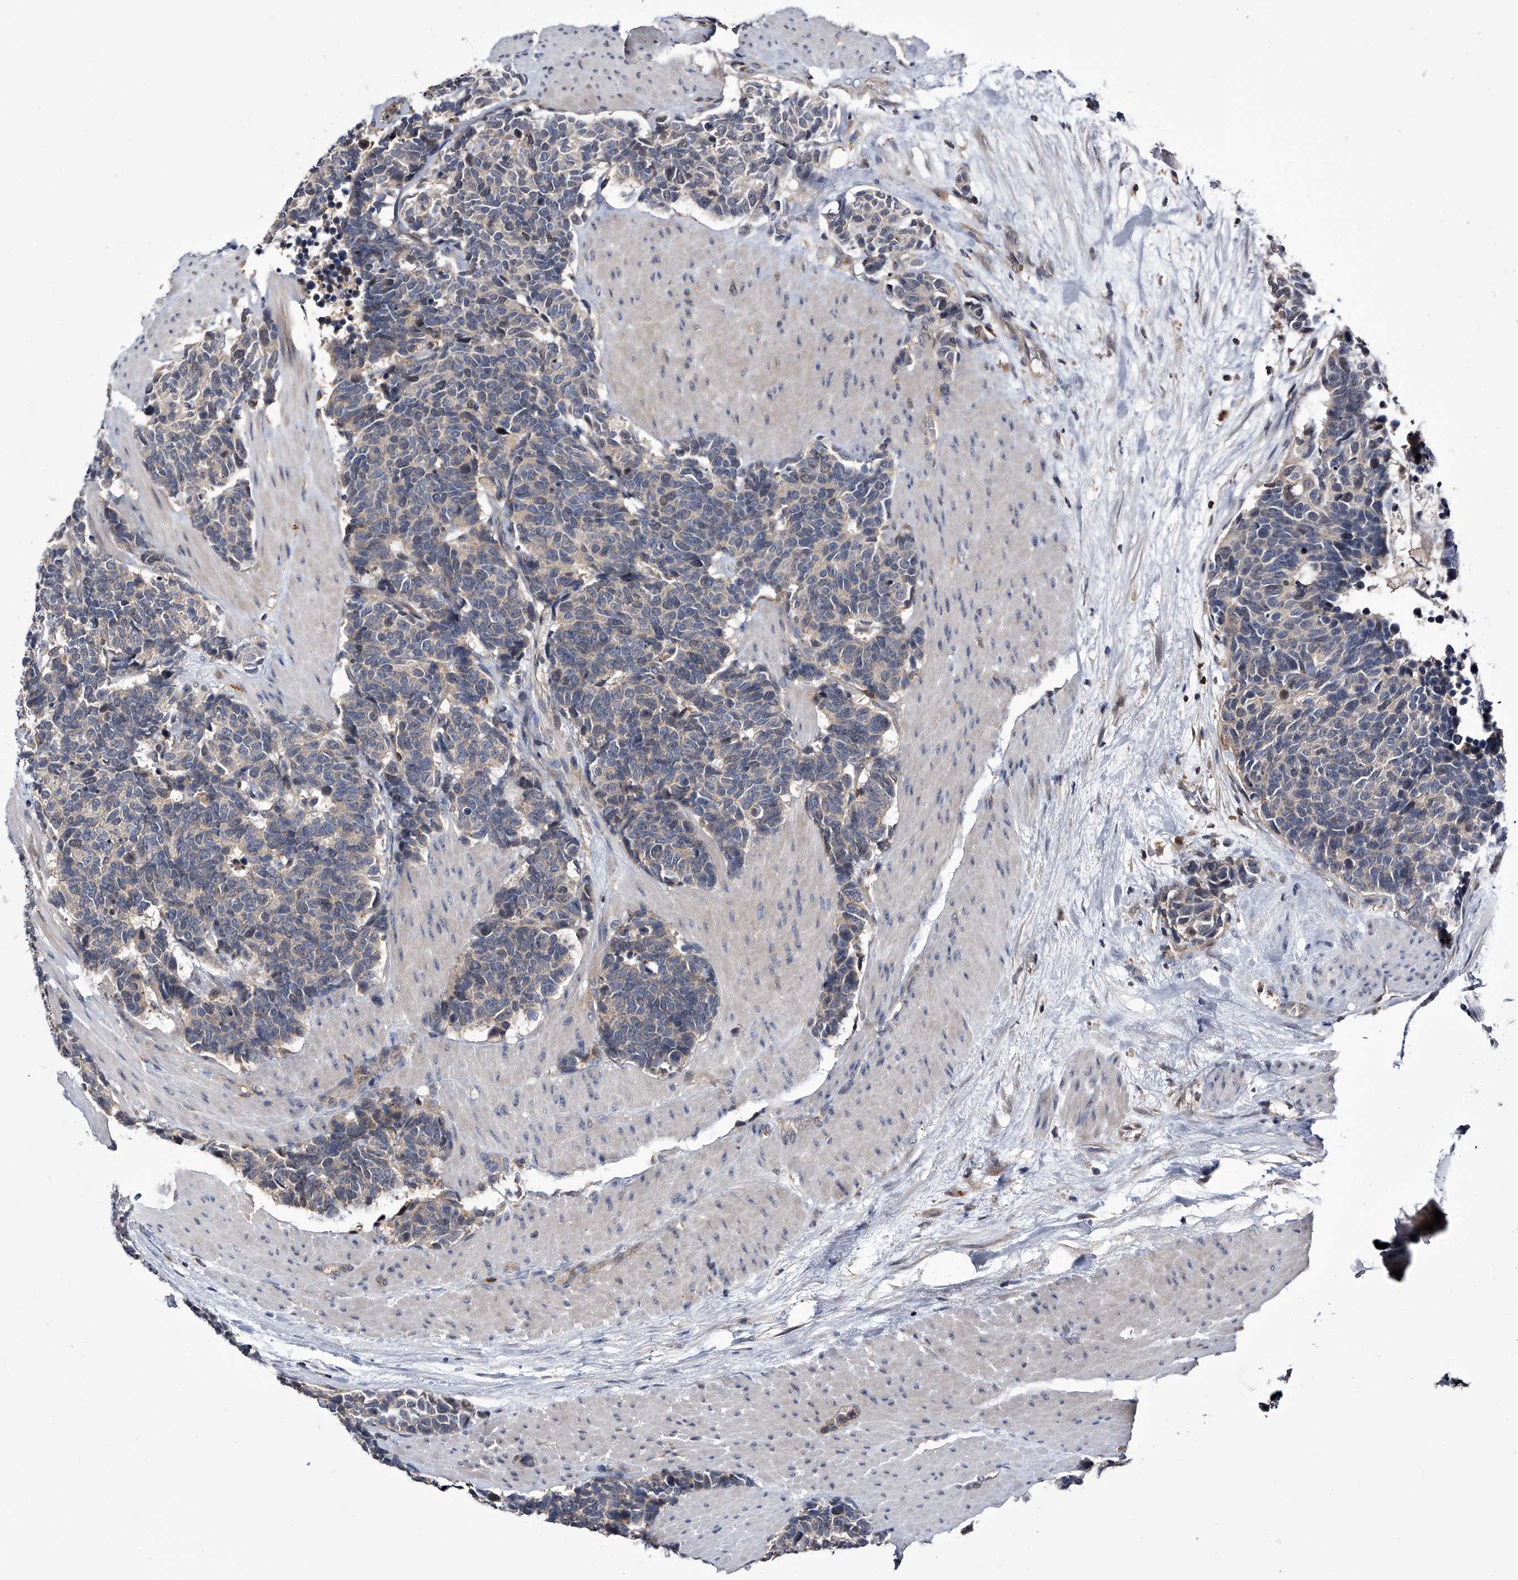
{"staining": {"intensity": "negative", "quantity": "none", "location": "none"}, "tissue": "carcinoid", "cell_type": "Tumor cells", "image_type": "cancer", "snomed": [{"axis": "morphology", "description": "Carcinoma, NOS"}, {"axis": "morphology", "description": "Carcinoid, malignant, NOS"}, {"axis": "topography", "description": "Urinary bladder"}], "caption": "An image of human carcinoid is negative for staining in tumor cells.", "gene": "PAN3", "patient": {"sex": "male", "age": 57}}